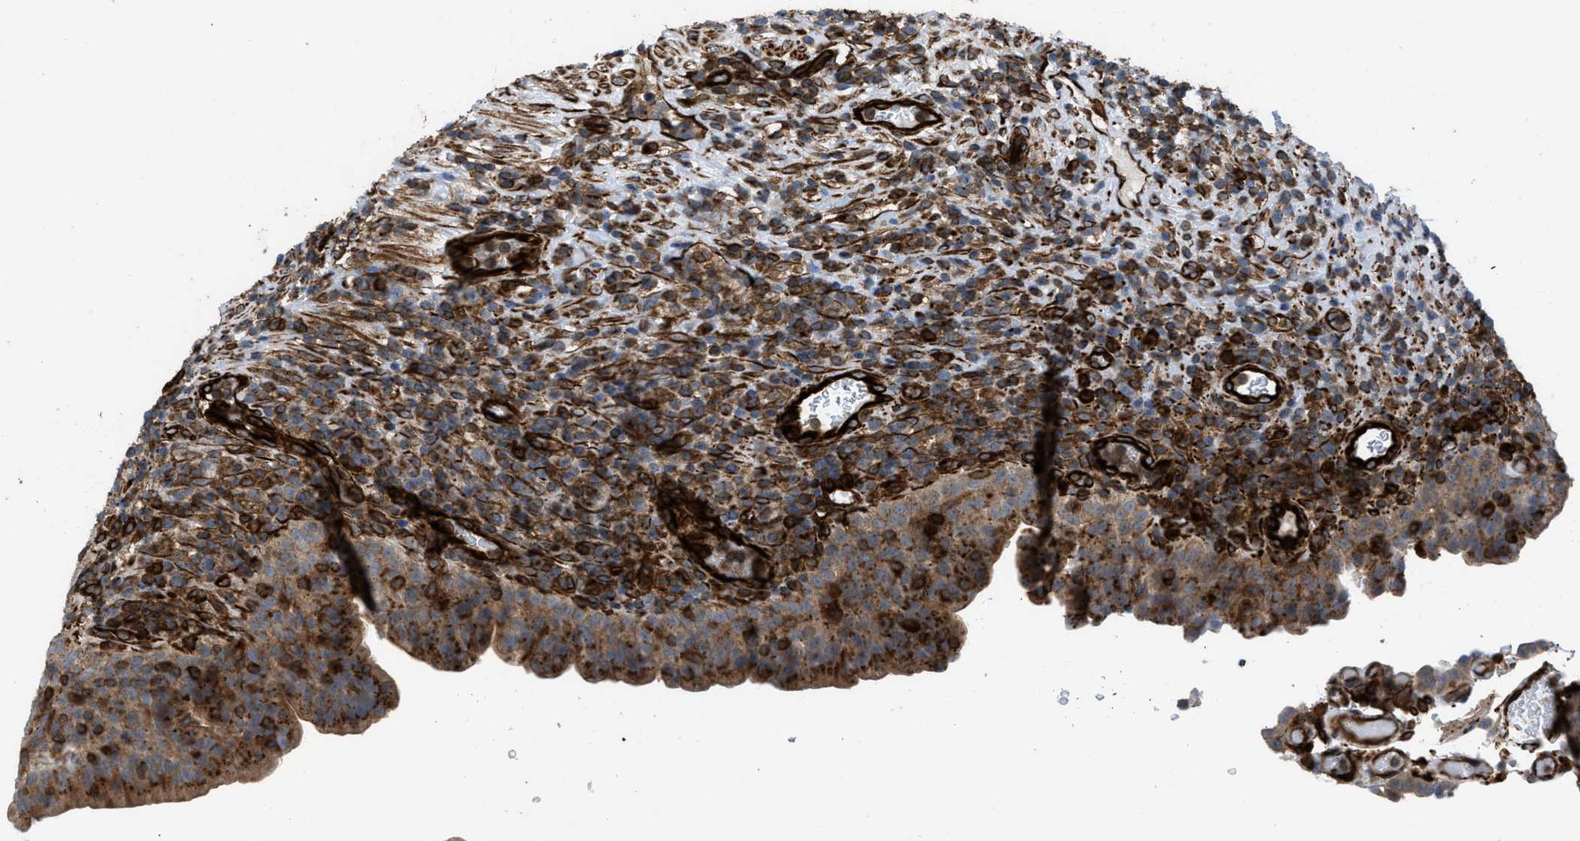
{"staining": {"intensity": "moderate", "quantity": ">75%", "location": "cytoplasmic/membranous"}, "tissue": "urothelial cancer", "cell_type": "Tumor cells", "image_type": "cancer", "snomed": [{"axis": "morphology", "description": "Urothelial carcinoma, Low grade"}, {"axis": "topography", "description": "Urinary bladder"}], "caption": "The micrograph shows a brown stain indicating the presence of a protein in the cytoplasmic/membranous of tumor cells in low-grade urothelial carcinoma.", "gene": "PTPRE", "patient": {"sex": "female", "age": 75}}